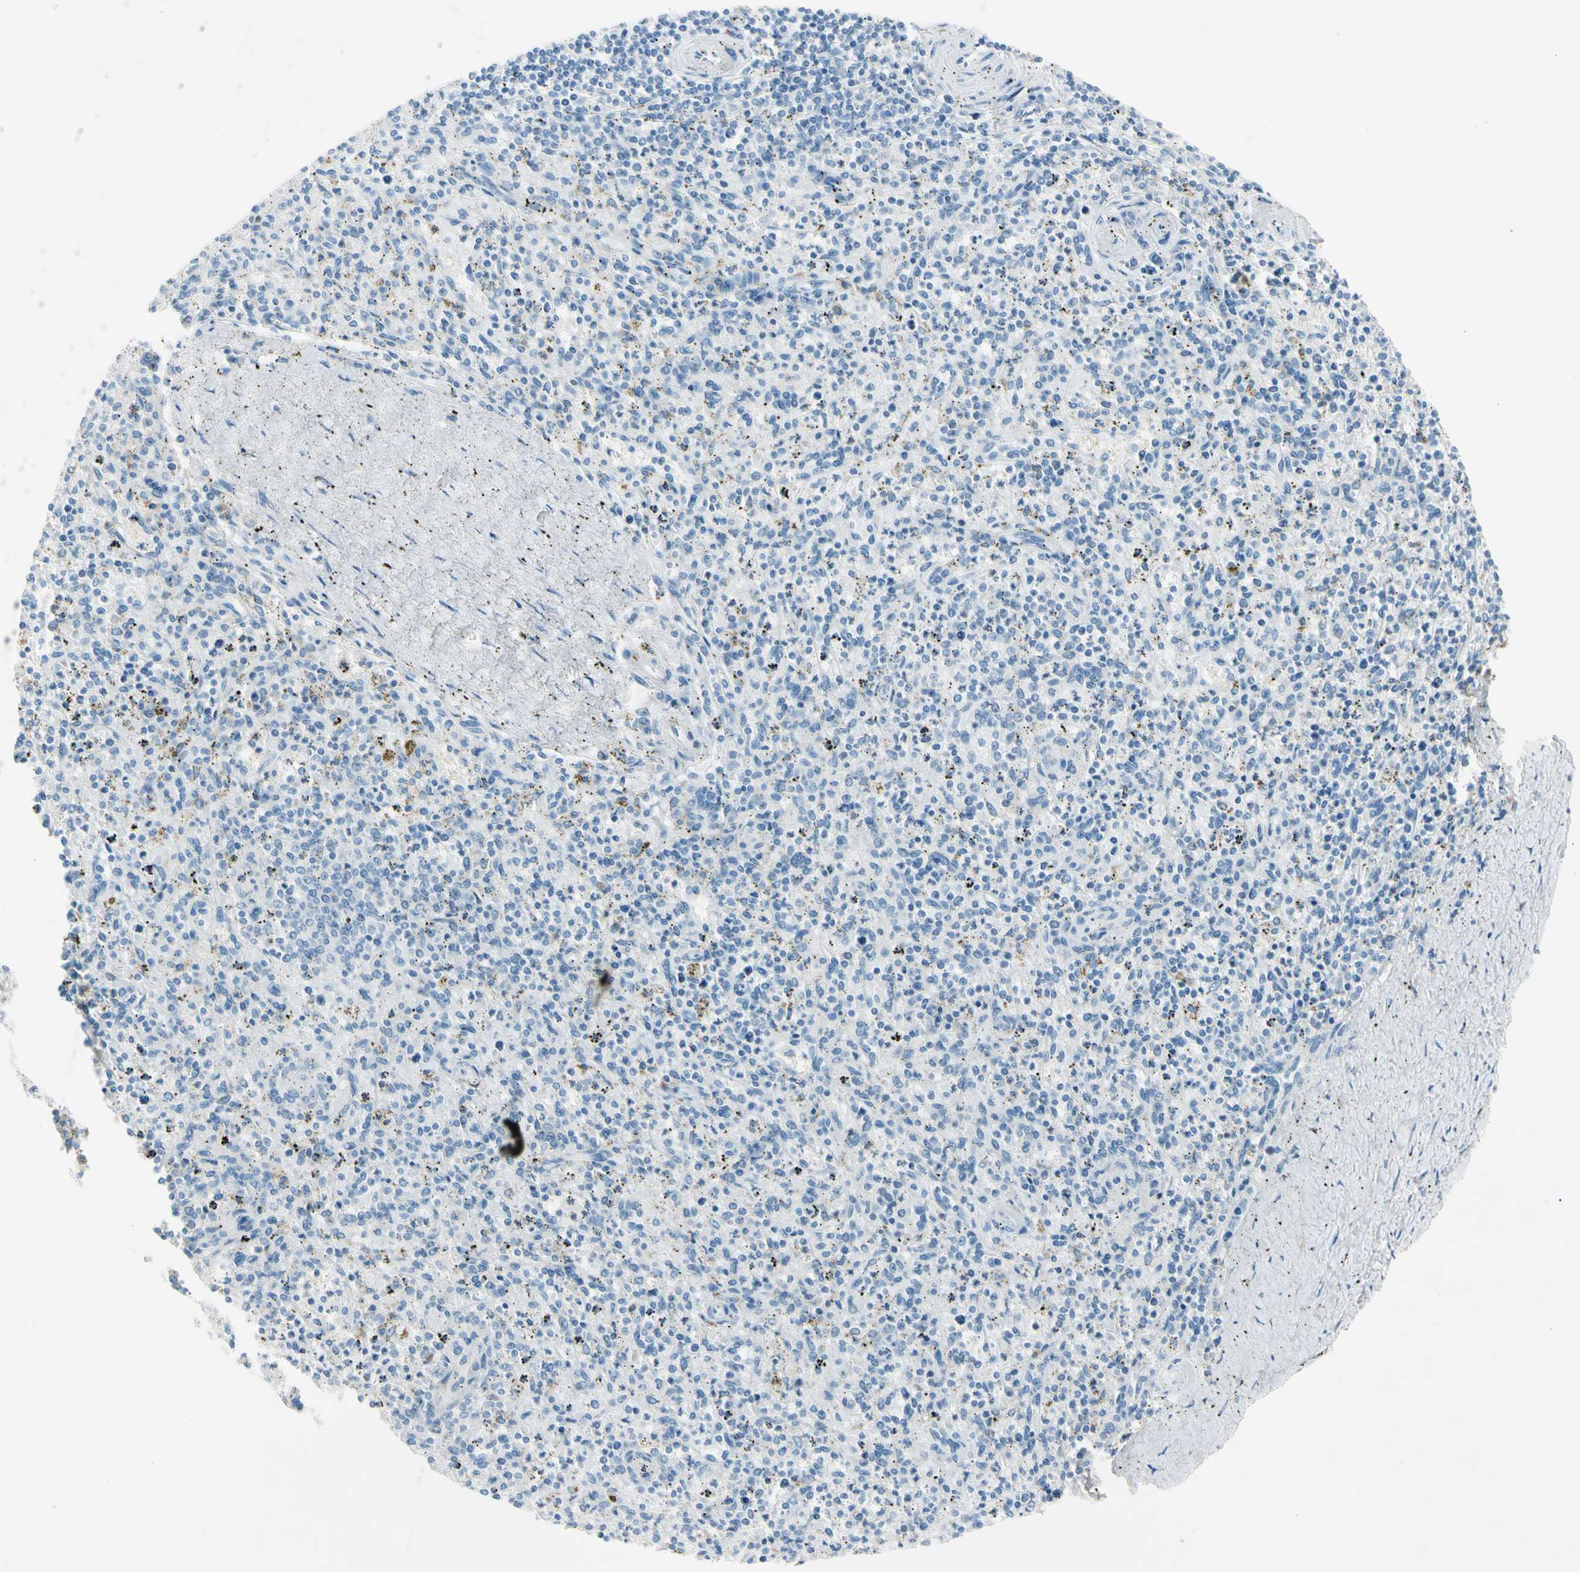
{"staining": {"intensity": "negative", "quantity": "none", "location": "none"}, "tissue": "spleen", "cell_type": "Cells in red pulp", "image_type": "normal", "snomed": [{"axis": "morphology", "description": "Normal tissue, NOS"}, {"axis": "topography", "description": "Spleen"}], "caption": "The image shows no significant staining in cells in red pulp of spleen.", "gene": "SERPIND1", "patient": {"sex": "male", "age": 72}}